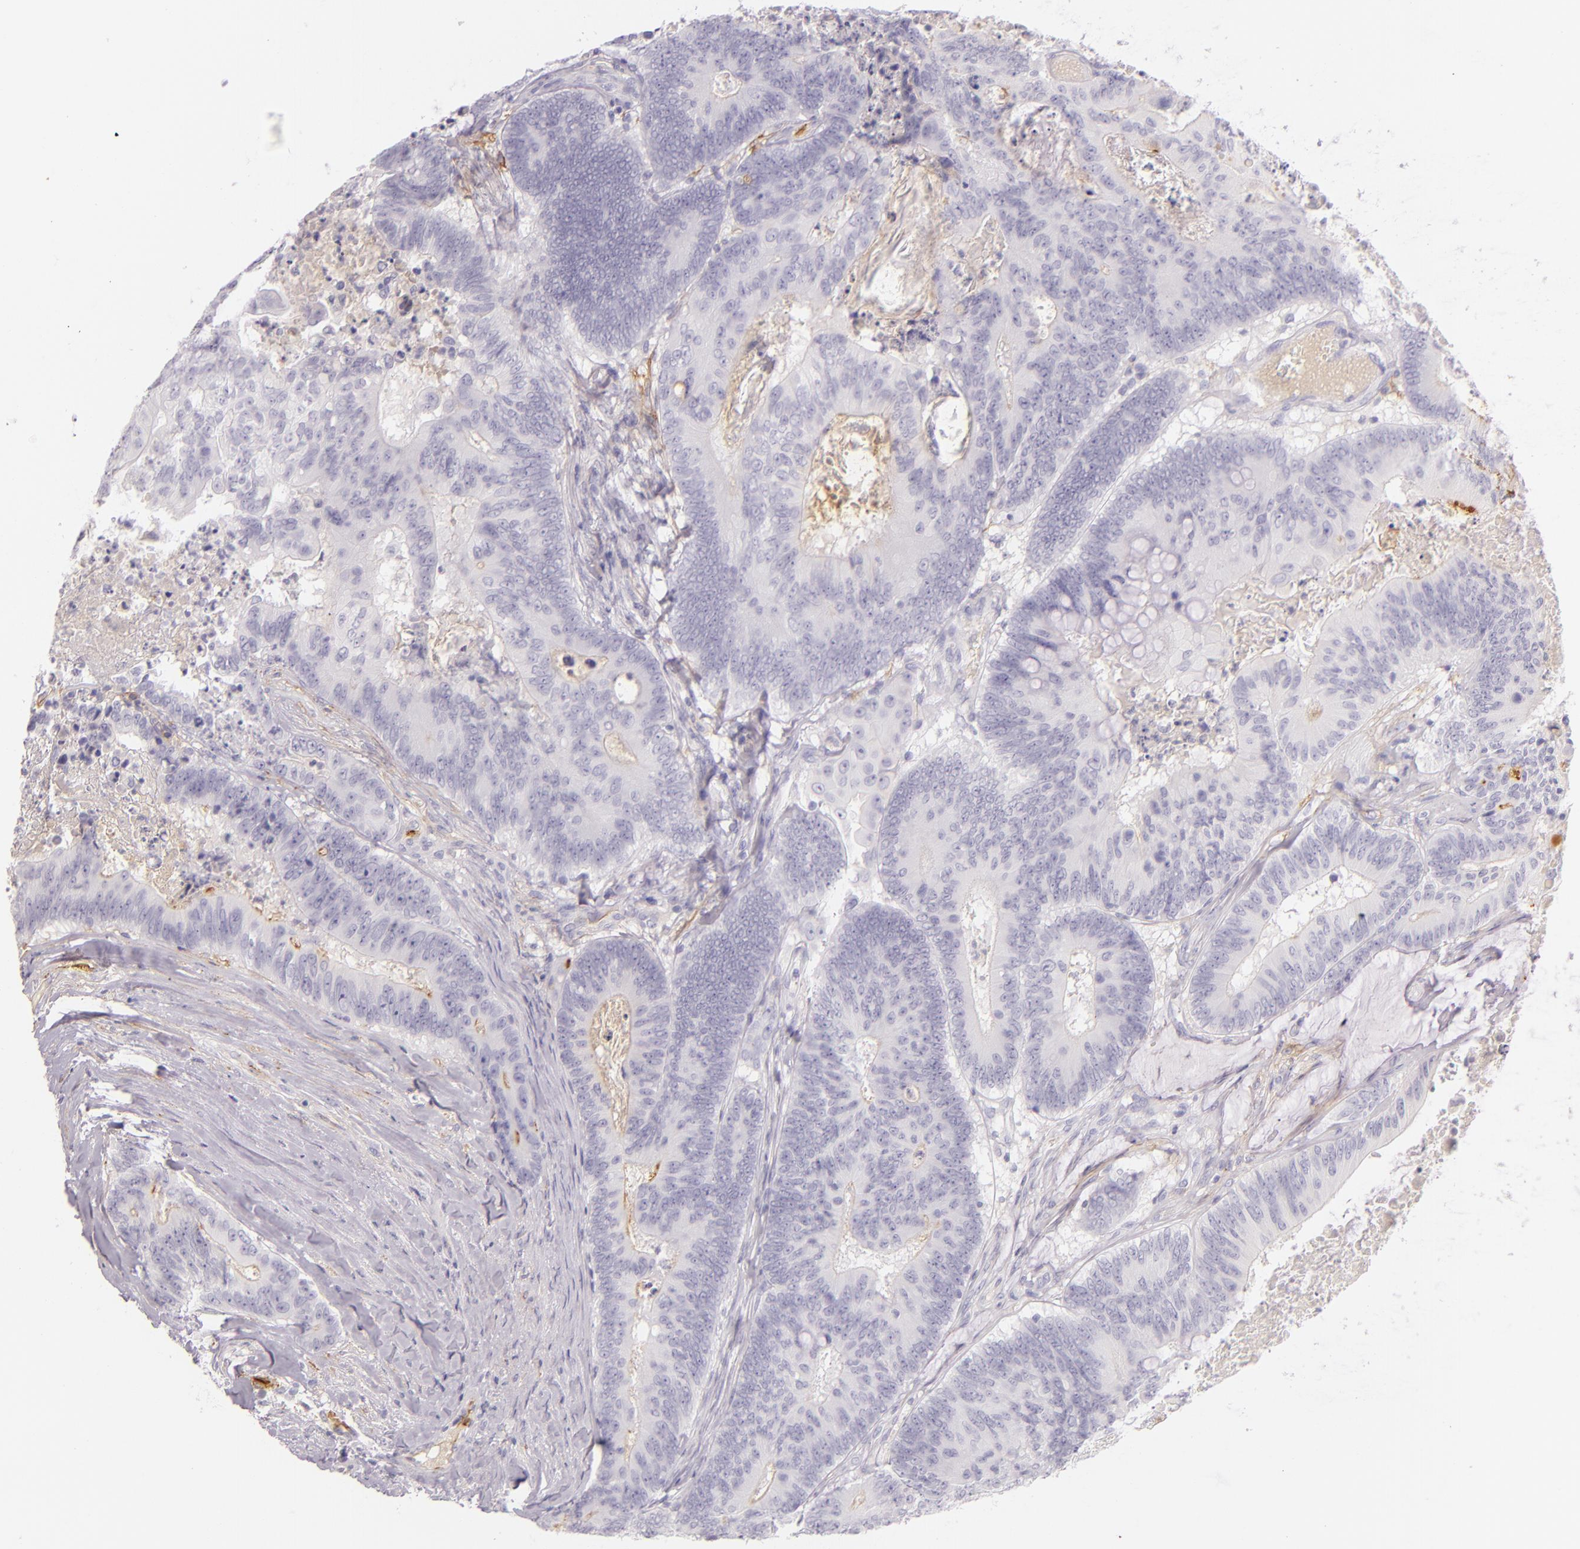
{"staining": {"intensity": "negative", "quantity": "none", "location": "none"}, "tissue": "colorectal cancer", "cell_type": "Tumor cells", "image_type": "cancer", "snomed": [{"axis": "morphology", "description": "Adenocarcinoma, NOS"}, {"axis": "topography", "description": "Colon"}], "caption": "A photomicrograph of adenocarcinoma (colorectal) stained for a protein displays no brown staining in tumor cells.", "gene": "ICAM1", "patient": {"sex": "male", "age": 65}}